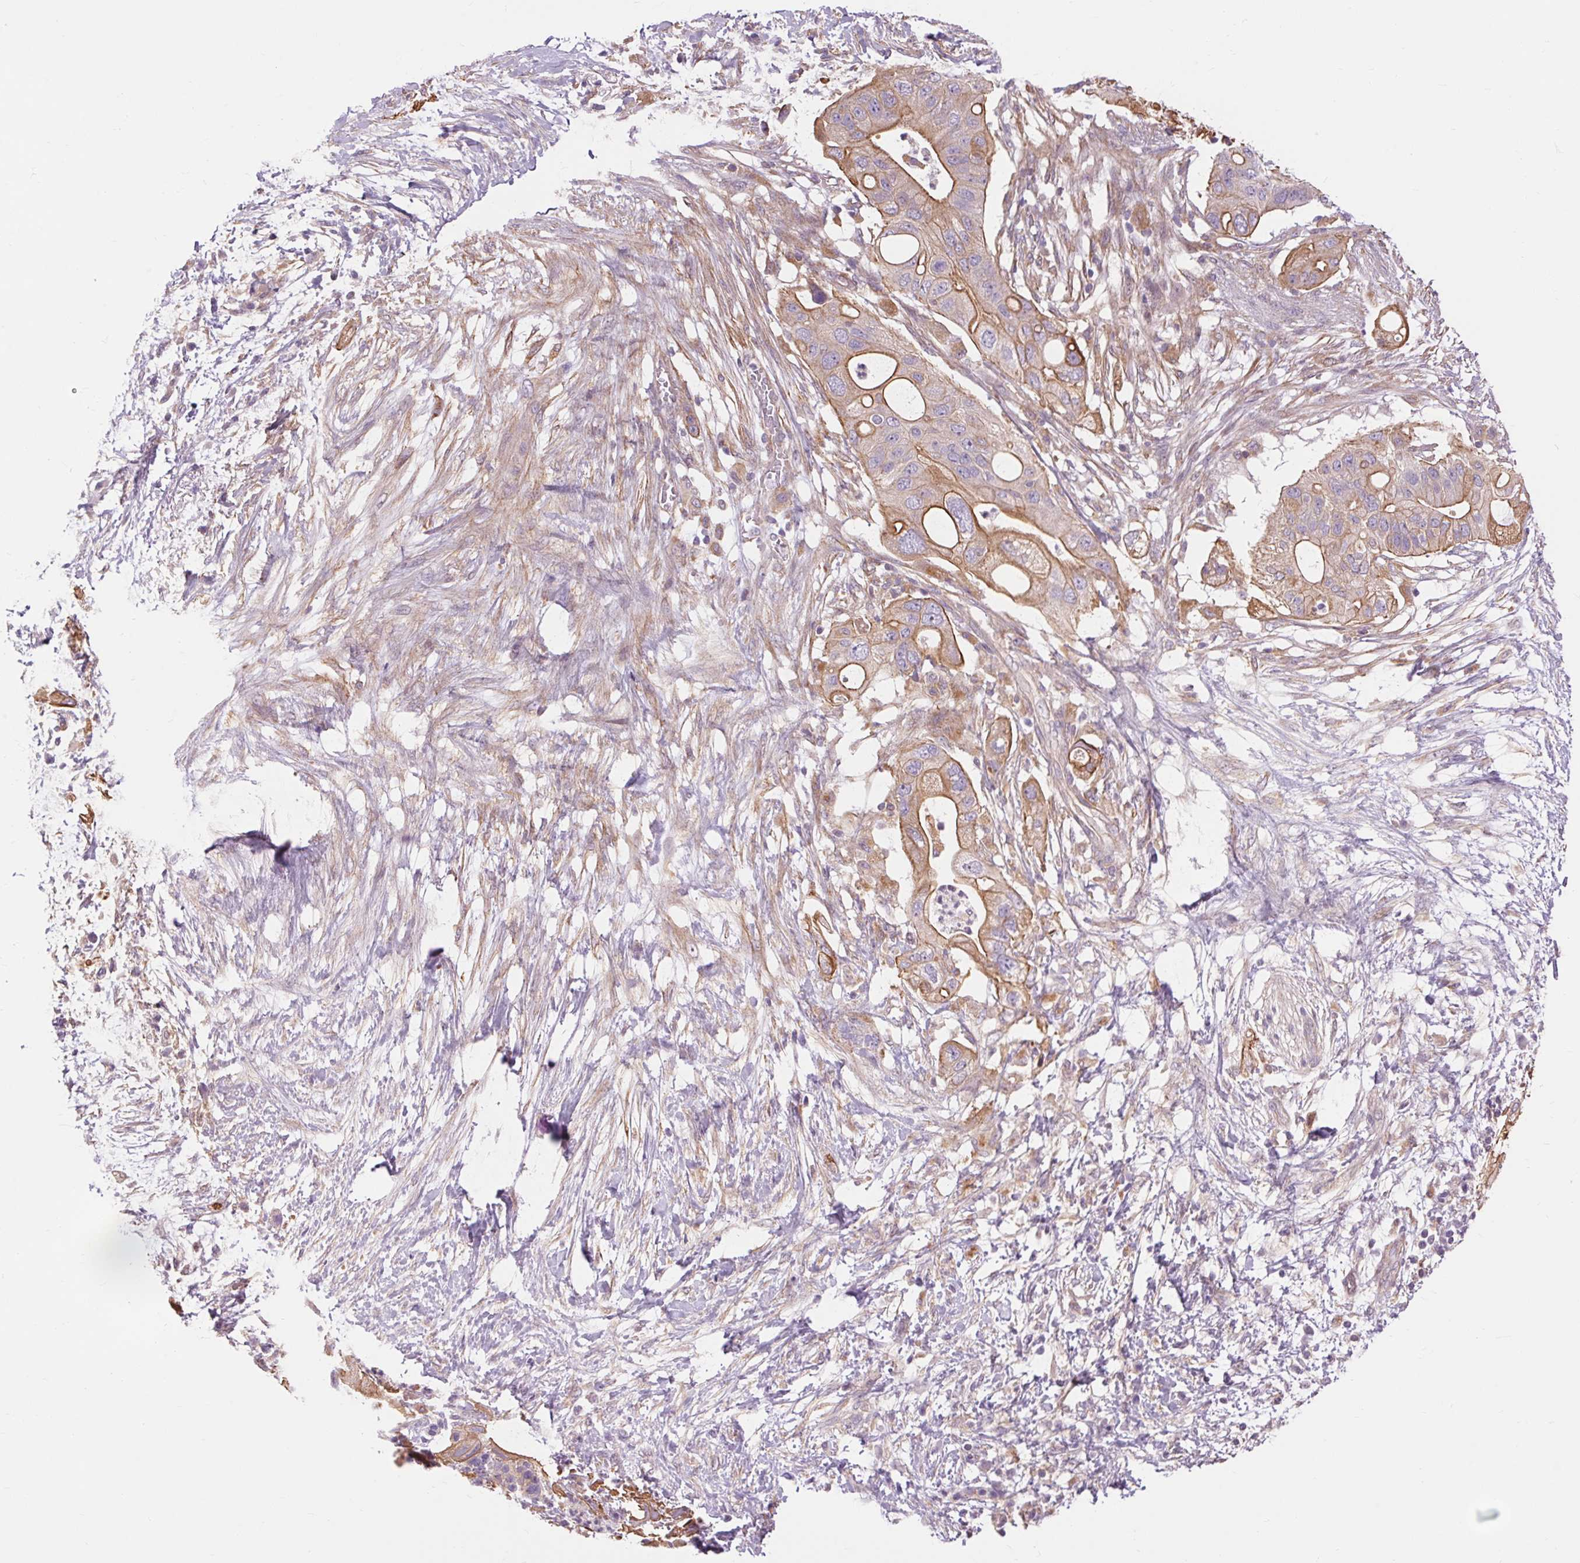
{"staining": {"intensity": "strong", "quantity": "25%-75%", "location": "cytoplasmic/membranous"}, "tissue": "pancreatic cancer", "cell_type": "Tumor cells", "image_type": "cancer", "snomed": [{"axis": "morphology", "description": "Adenocarcinoma, NOS"}, {"axis": "topography", "description": "Pancreas"}], "caption": "An image of pancreatic adenocarcinoma stained for a protein shows strong cytoplasmic/membranous brown staining in tumor cells. The protein of interest is stained brown, and the nuclei are stained in blue (DAB (3,3'-diaminobenzidine) IHC with brightfield microscopy, high magnification).", "gene": "TM6SF1", "patient": {"sex": "female", "age": 72}}